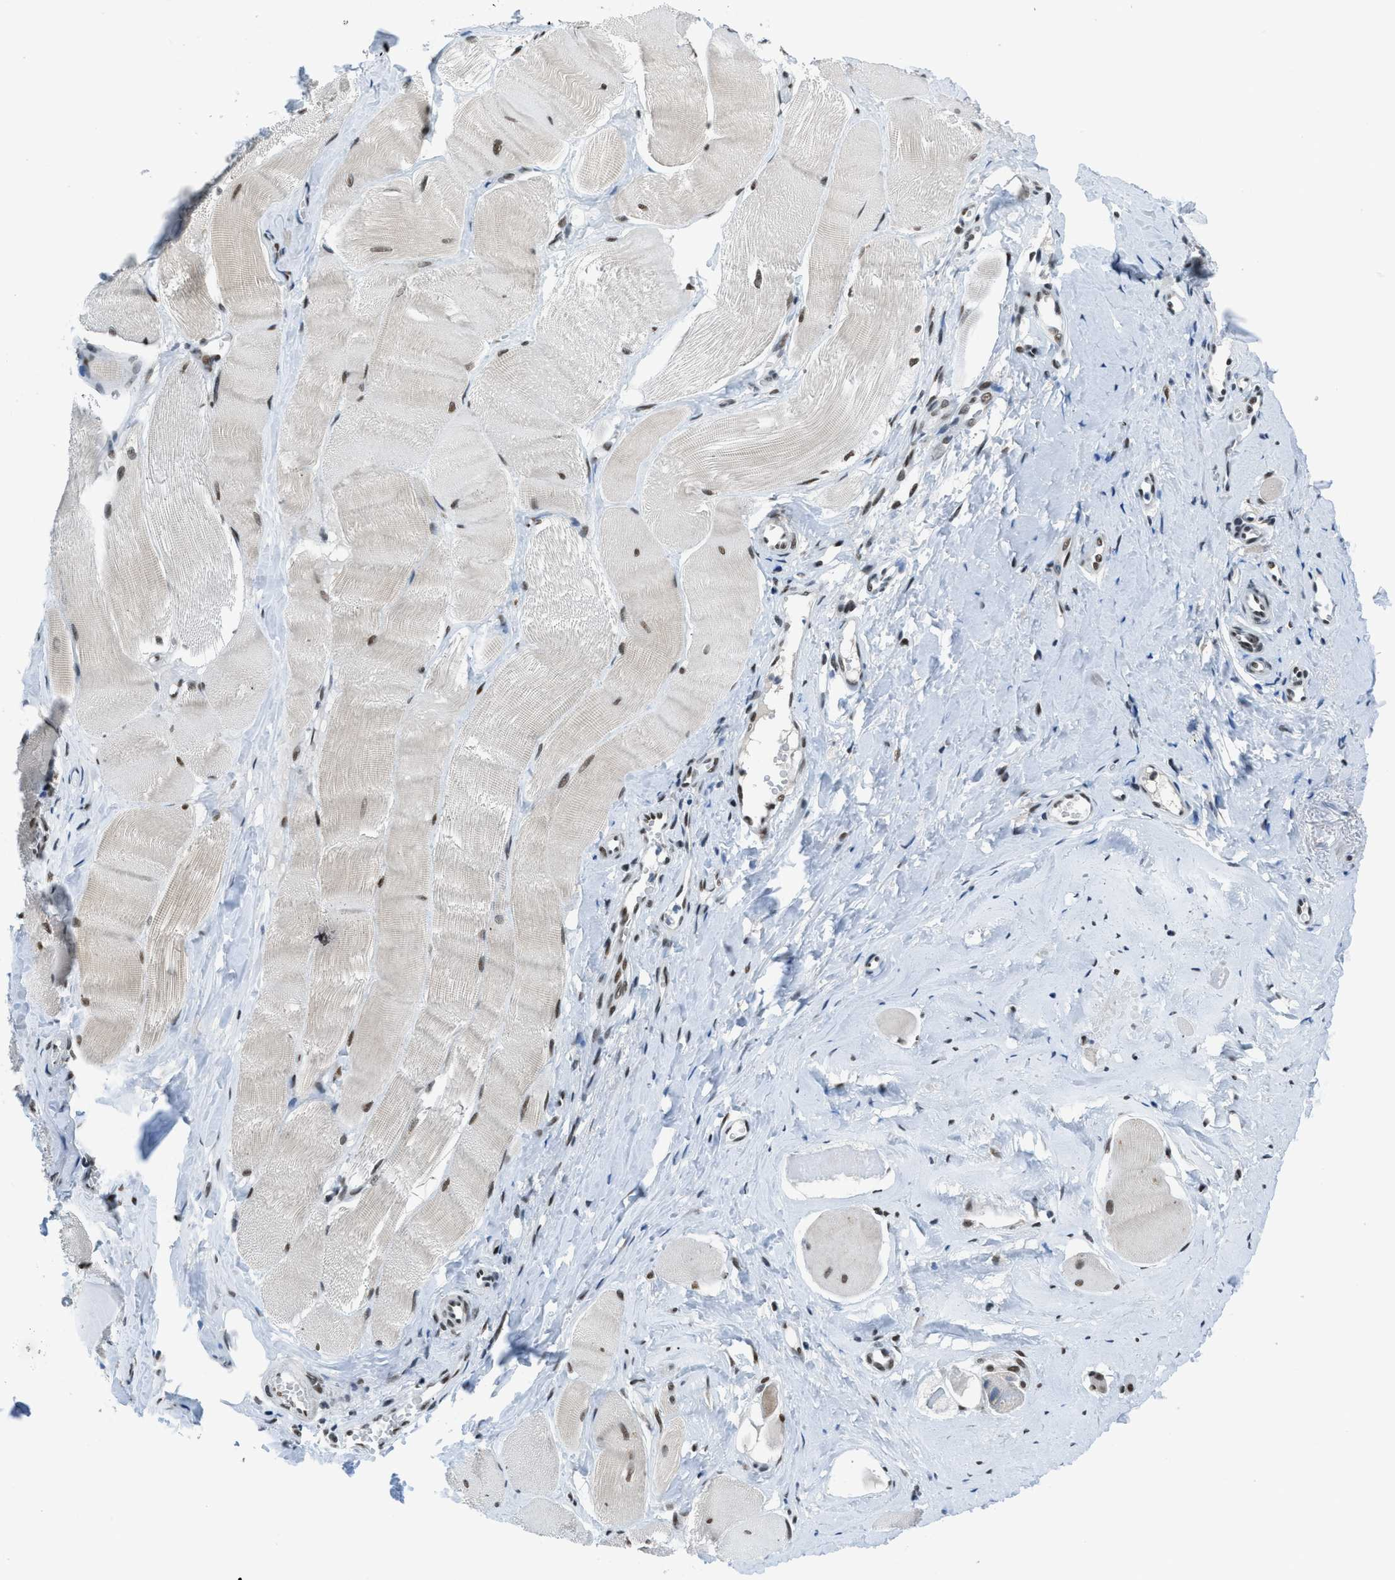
{"staining": {"intensity": "moderate", "quantity": ">75%", "location": "nuclear"}, "tissue": "skeletal muscle", "cell_type": "Myocytes", "image_type": "normal", "snomed": [{"axis": "morphology", "description": "Normal tissue, NOS"}, {"axis": "morphology", "description": "Squamous cell carcinoma, NOS"}, {"axis": "topography", "description": "Skeletal muscle"}], "caption": "Immunohistochemistry (IHC) of benign skeletal muscle shows medium levels of moderate nuclear expression in about >75% of myocytes. The staining was performed using DAB (3,3'-diaminobenzidine), with brown indicating positive protein expression. Nuclei are stained blue with hematoxylin.", "gene": "GATAD2B", "patient": {"sex": "male", "age": 51}}